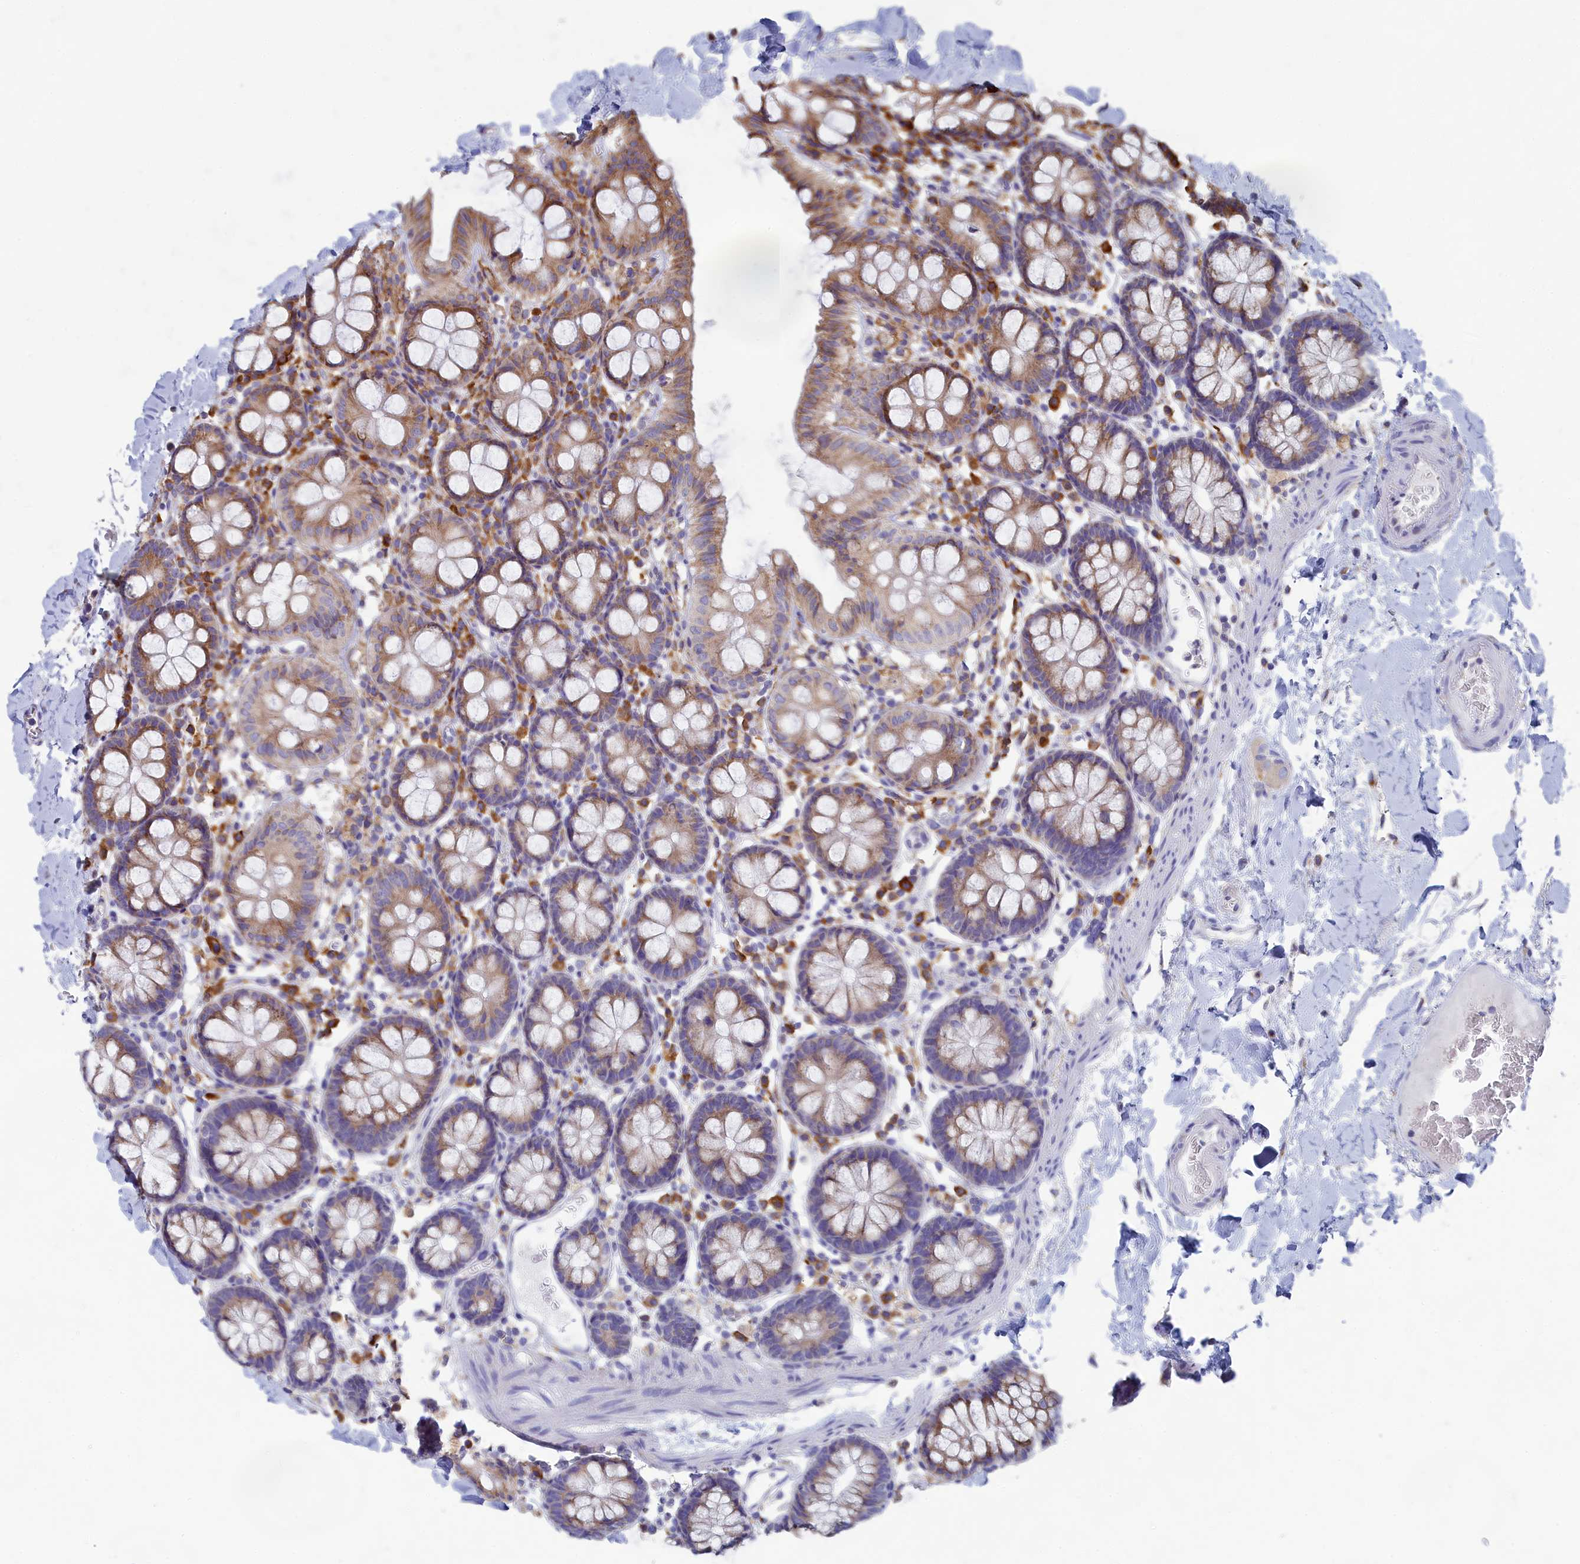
{"staining": {"intensity": "negative", "quantity": "none", "location": "none"}, "tissue": "colon", "cell_type": "Endothelial cells", "image_type": "normal", "snomed": [{"axis": "morphology", "description": "Normal tissue, NOS"}, {"axis": "topography", "description": "Colon"}], "caption": "This micrograph is of normal colon stained with IHC to label a protein in brown with the nuclei are counter-stained blue. There is no staining in endothelial cells. The staining is performed using DAB (3,3'-diaminobenzidine) brown chromogen with nuclei counter-stained in using hematoxylin.", "gene": "WDR35", "patient": {"sex": "male", "age": 75}}